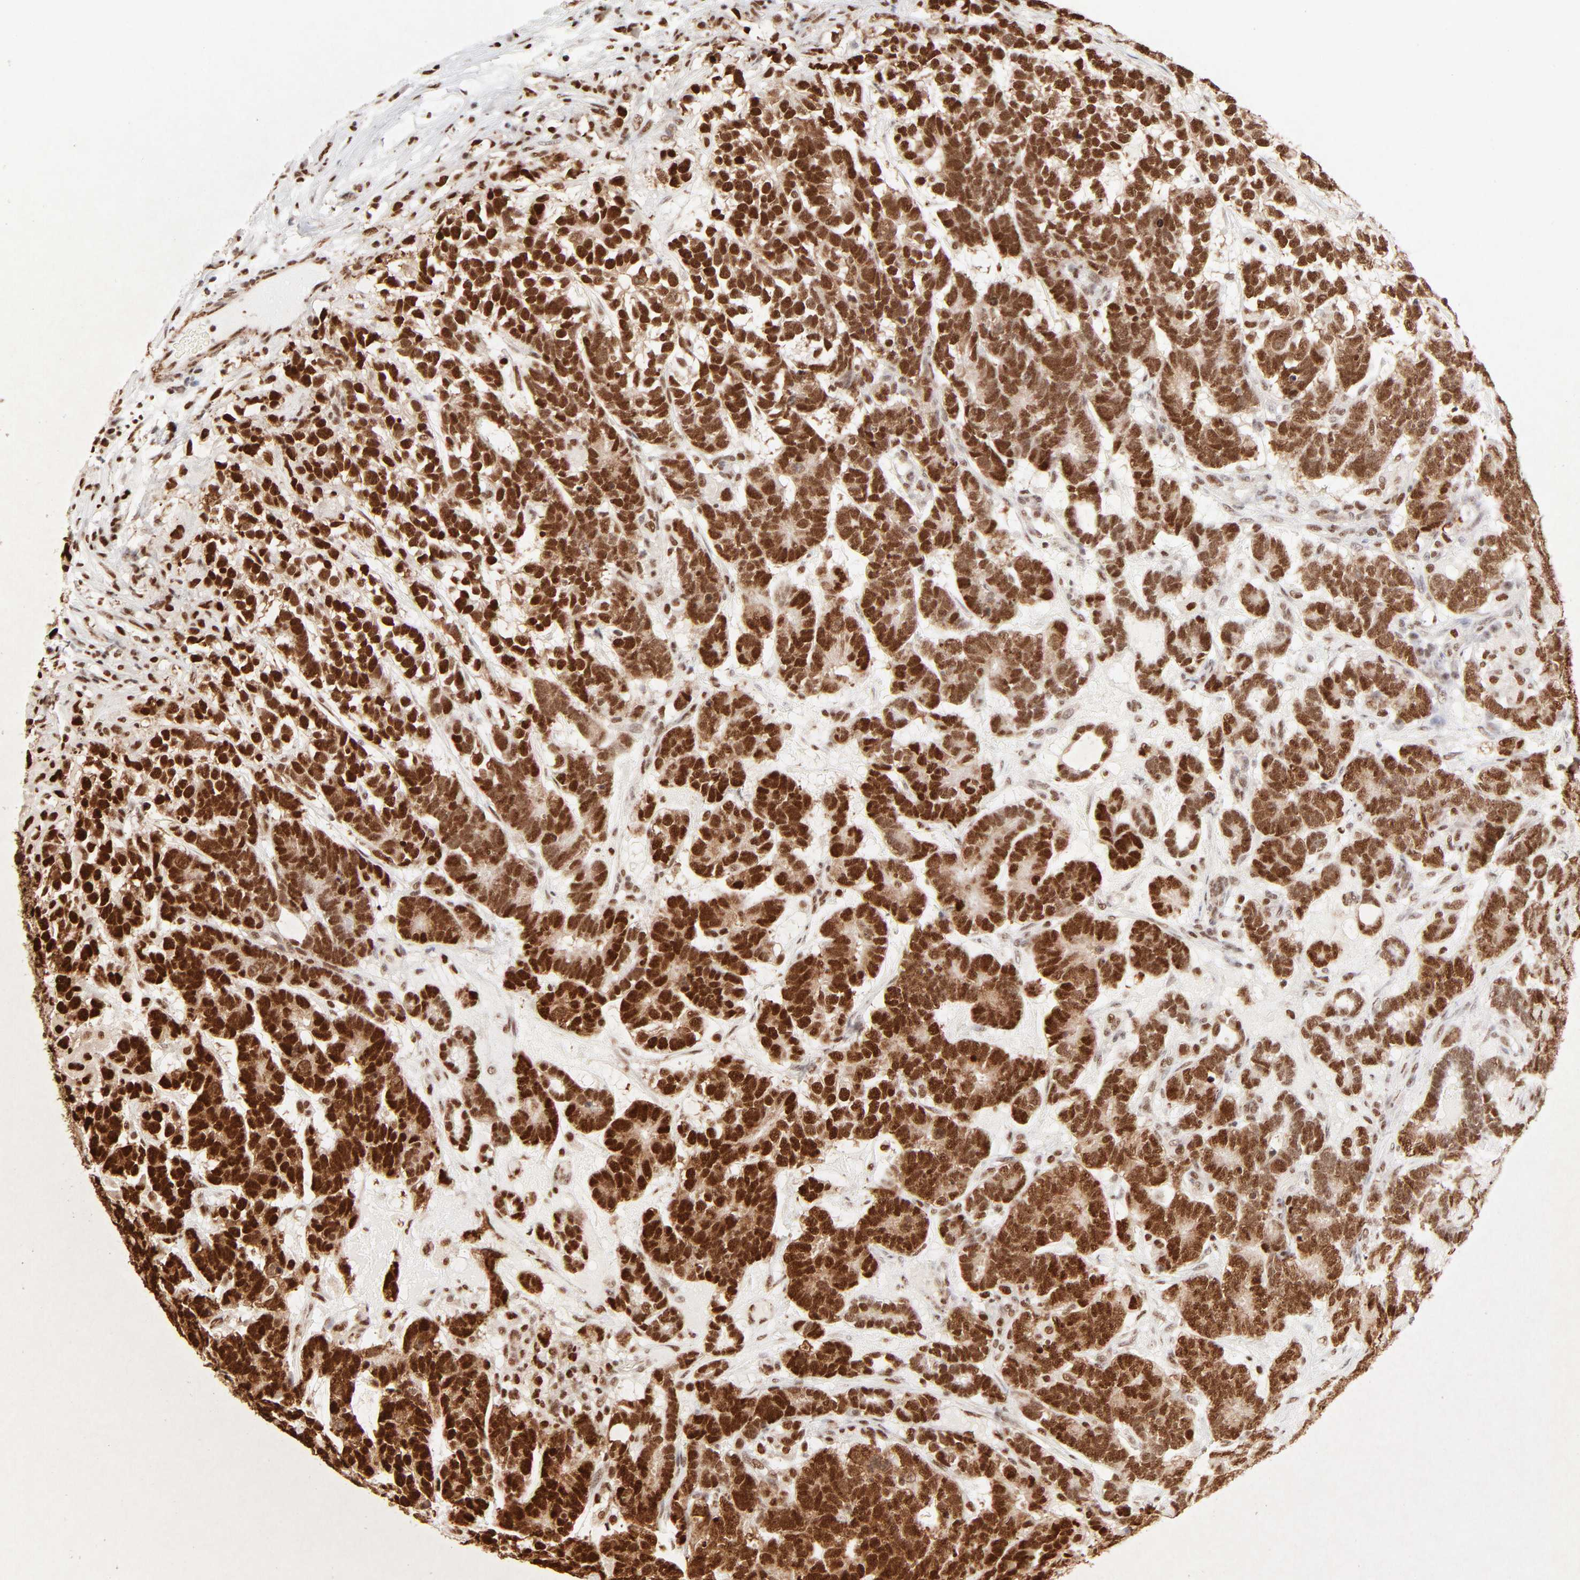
{"staining": {"intensity": "strong", "quantity": ">75%", "location": "cytoplasmic/membranous,nuclear"}, "tissue": "testis cancer", "cell_type": "Tumor cells", "image_type": "cancer", "snomed": [{"axis": "morphology", "description": "Carcinoma, Embryonal, NOS"}, {"axis": "topography", "description": "Testis"}], "caption": "The immunohistochemical stain shows strong cytoplasmic/membranous and nuclear expression in tumor cells of testis embryonal carcinoma tissue.", "gene": "FAM50A", "patient": {"sex": "male", "age": 26}}